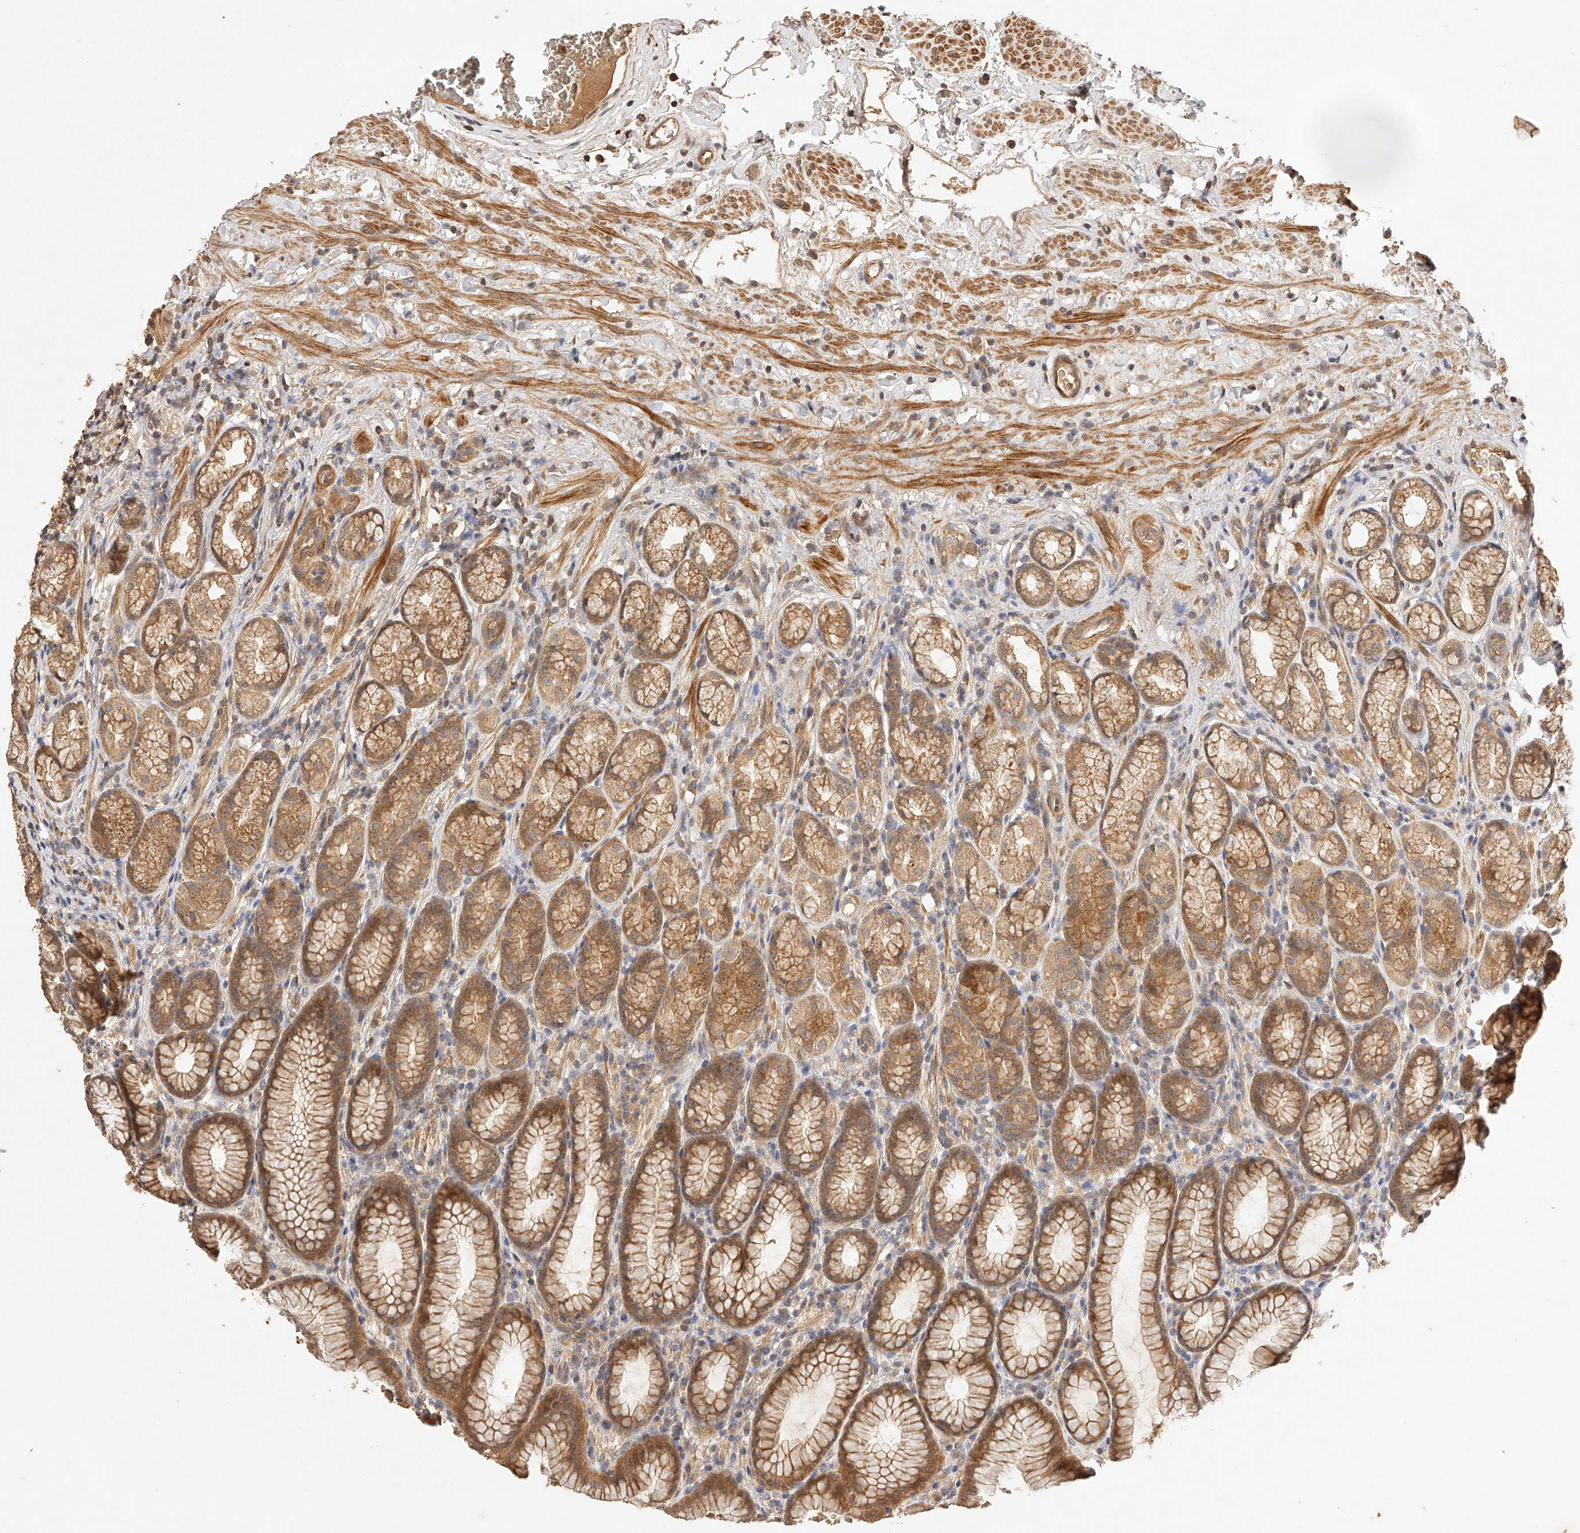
{"staining": {"intensity": "moderate", "quantity": ">75%", "location": "cytoplasmic/membranous,nuclear"}, "tissue": "stomach", "cell_type": "Glandular cells", "image_type": "normal", "snomed": [{"axis": "morphology", "description": "Normal tissue, NOS"}, {"axis": "topography", "description": "Stomach"}], "caption": "The photomicrograph shows staining of benign stomach, revealing moderate cytoplasmic/membranous,nuclear protein positivity (brown color) within glandular cells.", "gene": "NSMAF", "patient": {"sex": "male", "age": 42}}